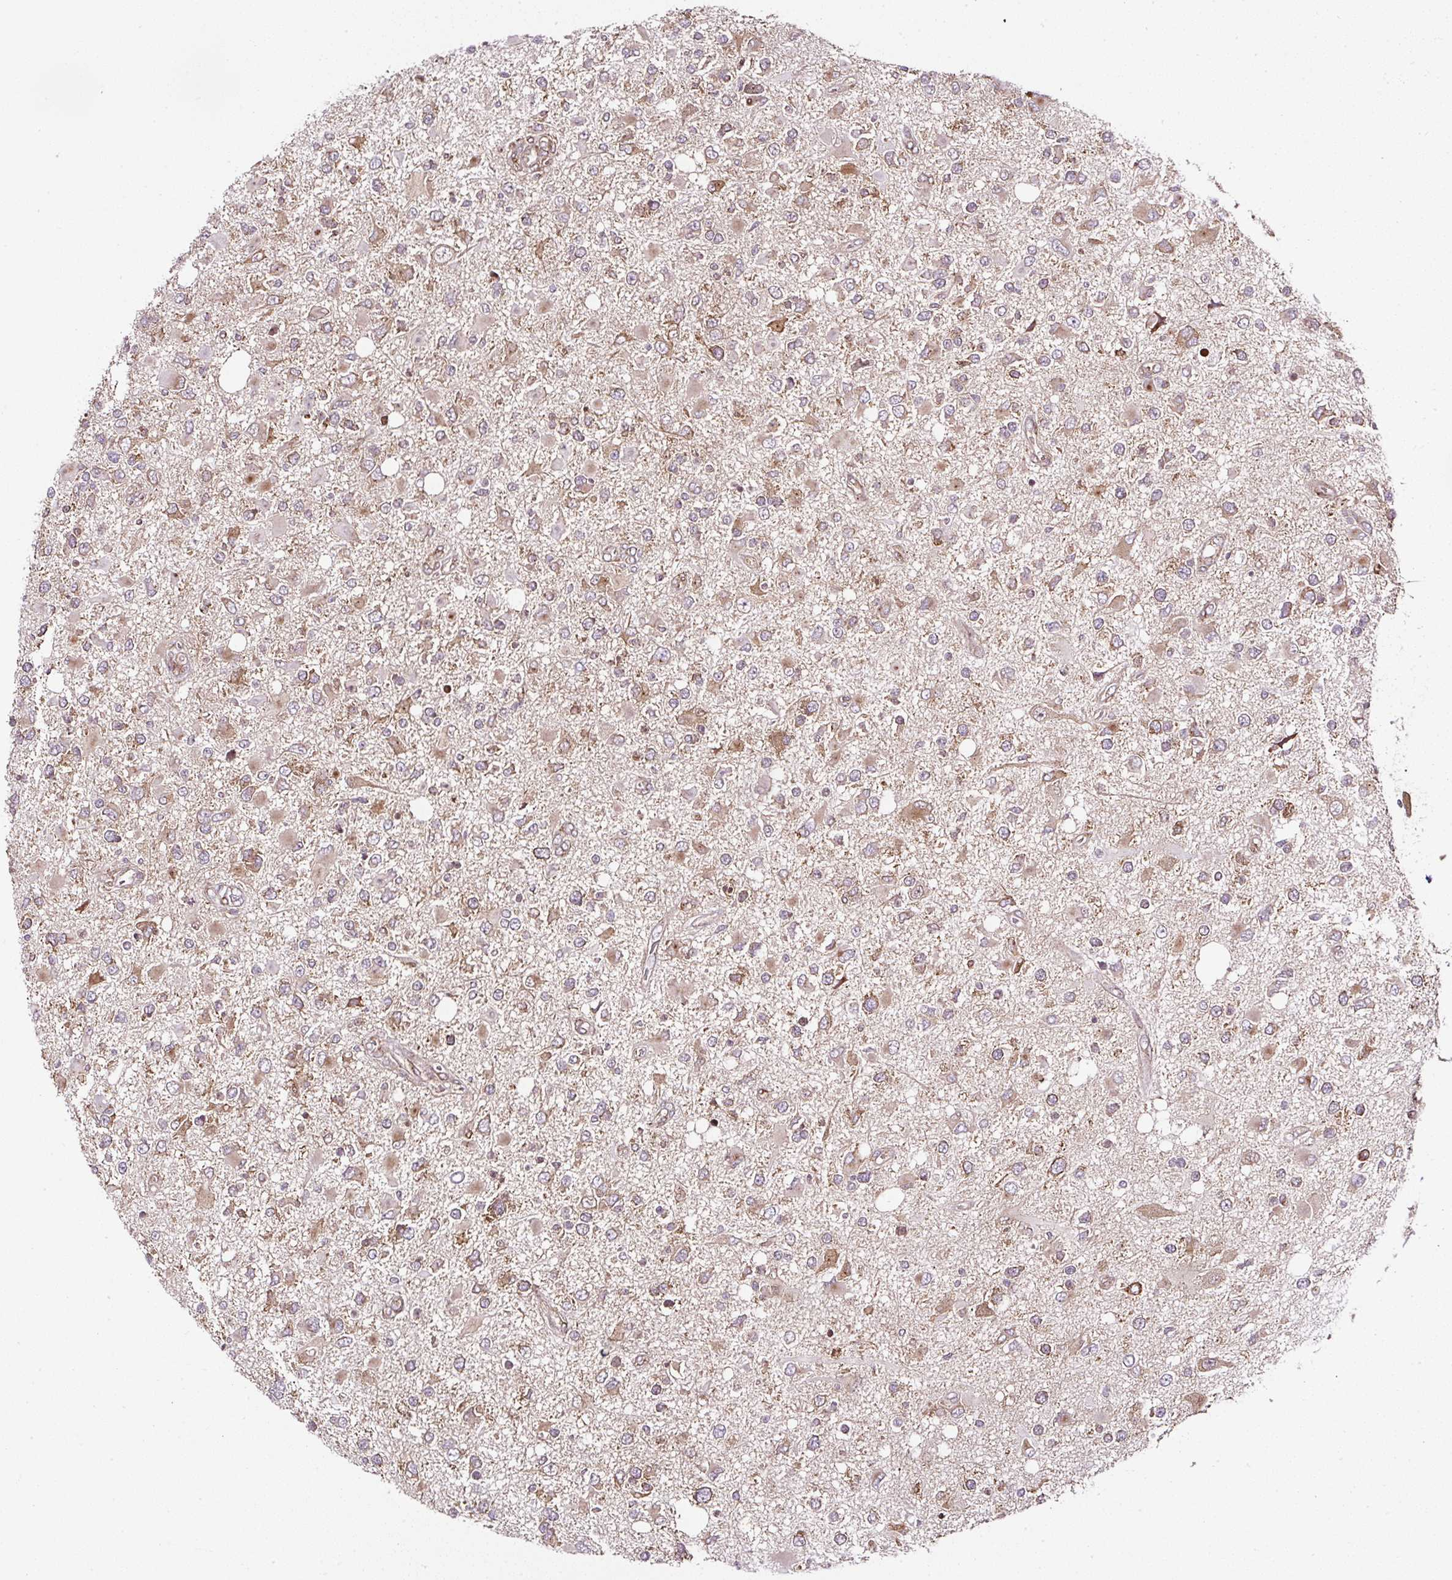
{"staining": {"intensity": "moderate", "quantity": "25%-75%", "location": "cytoplasmic/membranous"}, "tissue": "glioma", "cell_type": "Tumor cells", "image_type": "cancer", "snomed": [{"axis": "morphology", "description": "Glioma, malignant, High grade"}, {"axis": "topography", "description": "Brain"}], "caption": "High-power microscopy captured an immunohistochemistry (IHC) image of high-grade glioma (malignant), revealing moderate cytoplasmic/membranous positivity in approximately 25%-75% of tumor cells.", "gene": "KDM4E", "patient": {"sex": "male", "age": 53}}